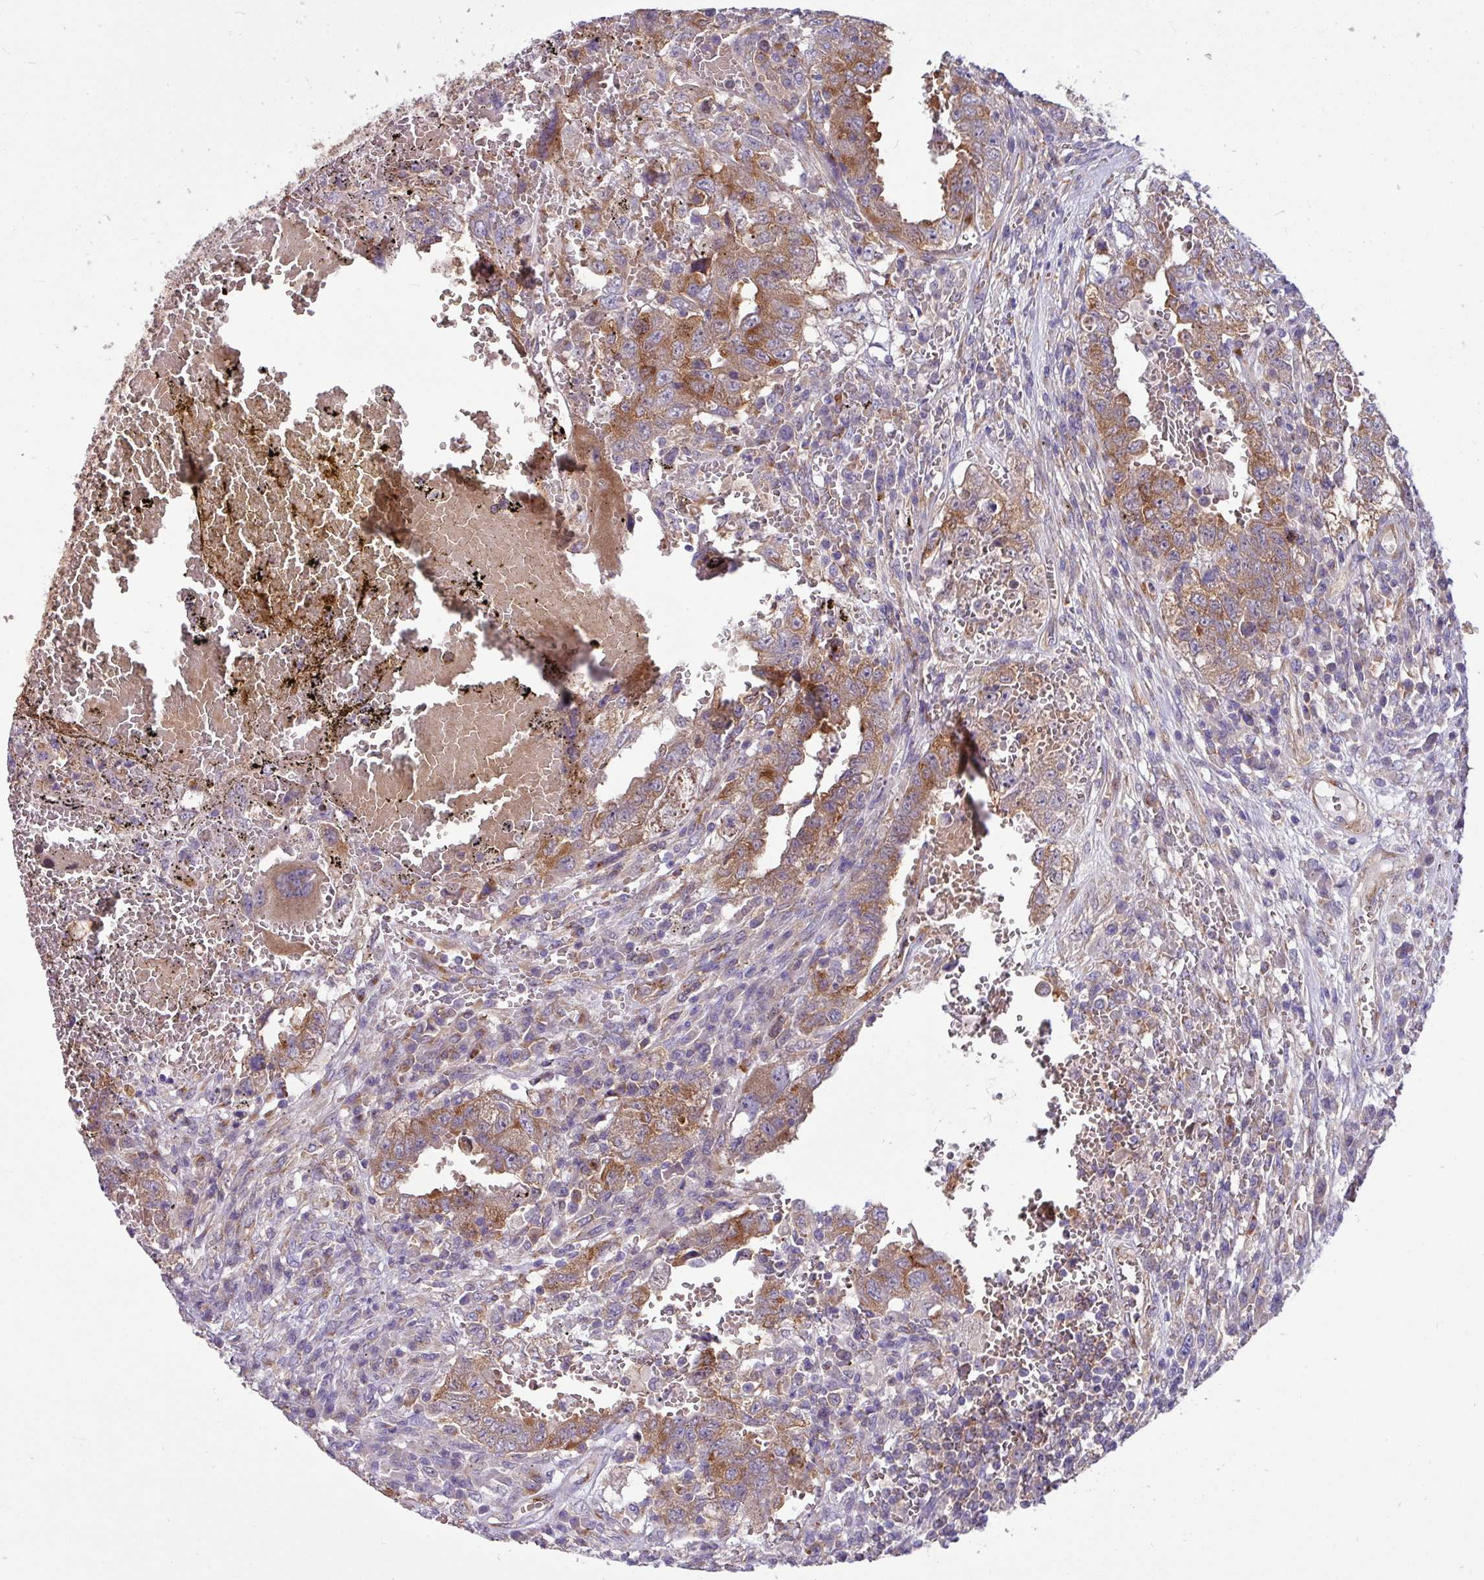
{"staining": {"intensity": "moderate", "quantity": ">75%", "location": "cytoplasmic/membranous"}, "tissue": "testis cancer", "cell_type": "Tumor cells", "image_type": "cancer", "snomed": [{"axis": "morphology", "description": "Carcinoma, Embryonal, NOS"}, {"axis": "topography", "description": "Testis"}], "caption": "Immunohistochemistry of human testis embryonal carcinoma reveals medium levels of moderate cytoplasmic/membranous positivity in about >75% of tumor cells.", "gene": "LSM12", "patient": {"sex": "male", "age": 26}}